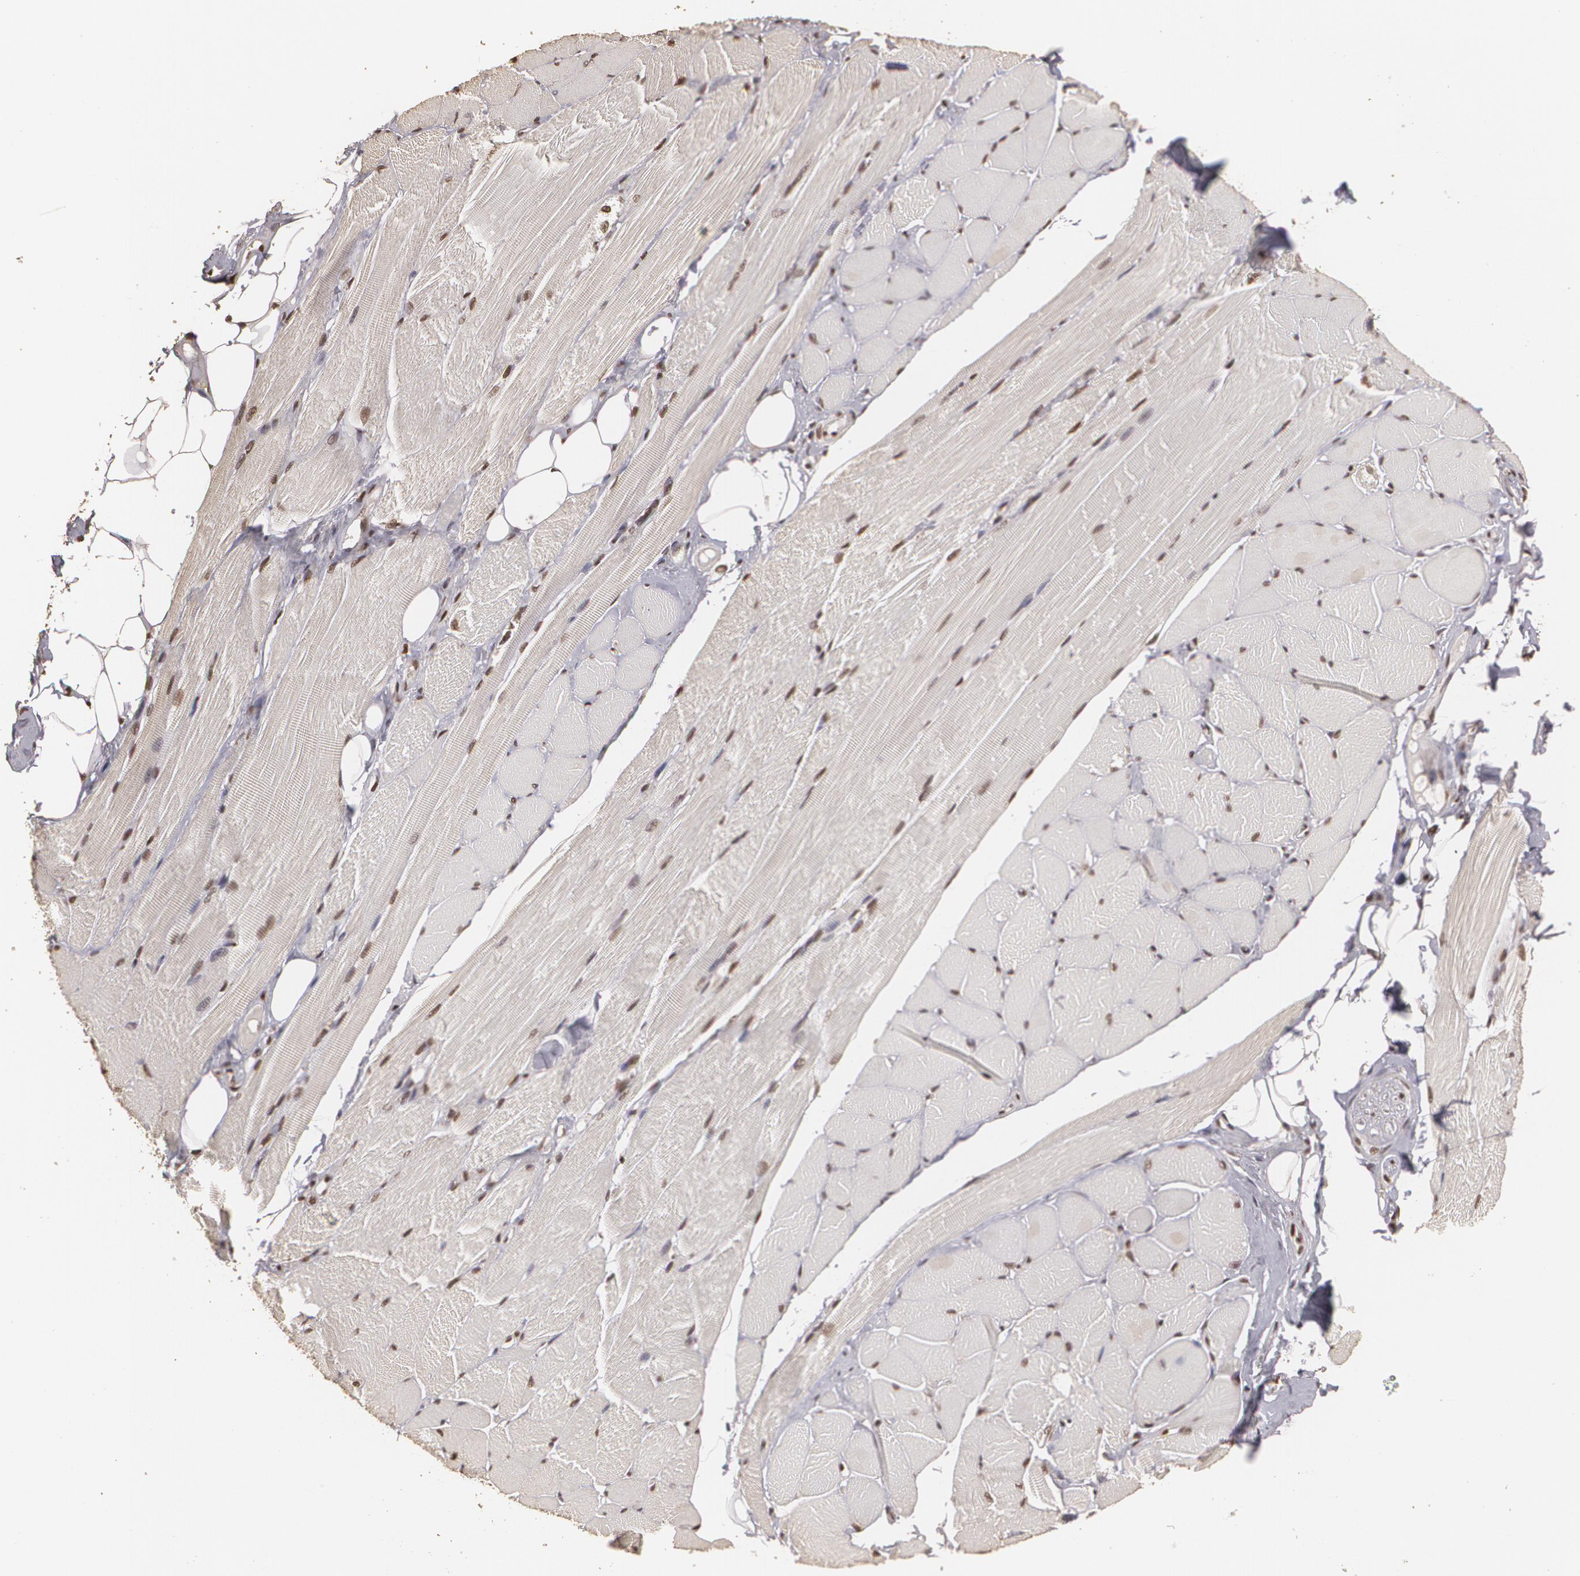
{"staining": {"intensity": "strong", "quantity": ">75%", "location": "nuclear"}, "tissue": "adipose tissue", "cell_type": "Adipocytes", "image_type": "normal", "snomed": [{"axis": "morphology", "description": "Normal tissue, NOS"}, {"axis": "topography", "description": "Skeletal muscle"}, {"axis": "topography", "description": "Peripheral nerve tissue"}], "caption": "A high-resolution image shows IHC staining of benign adipose tissue, which shows strong nuclear positivity in approximately >75% of adipocytes.", "gene": "RCOR1", "patient": {"sex": "female", "age": 84}}